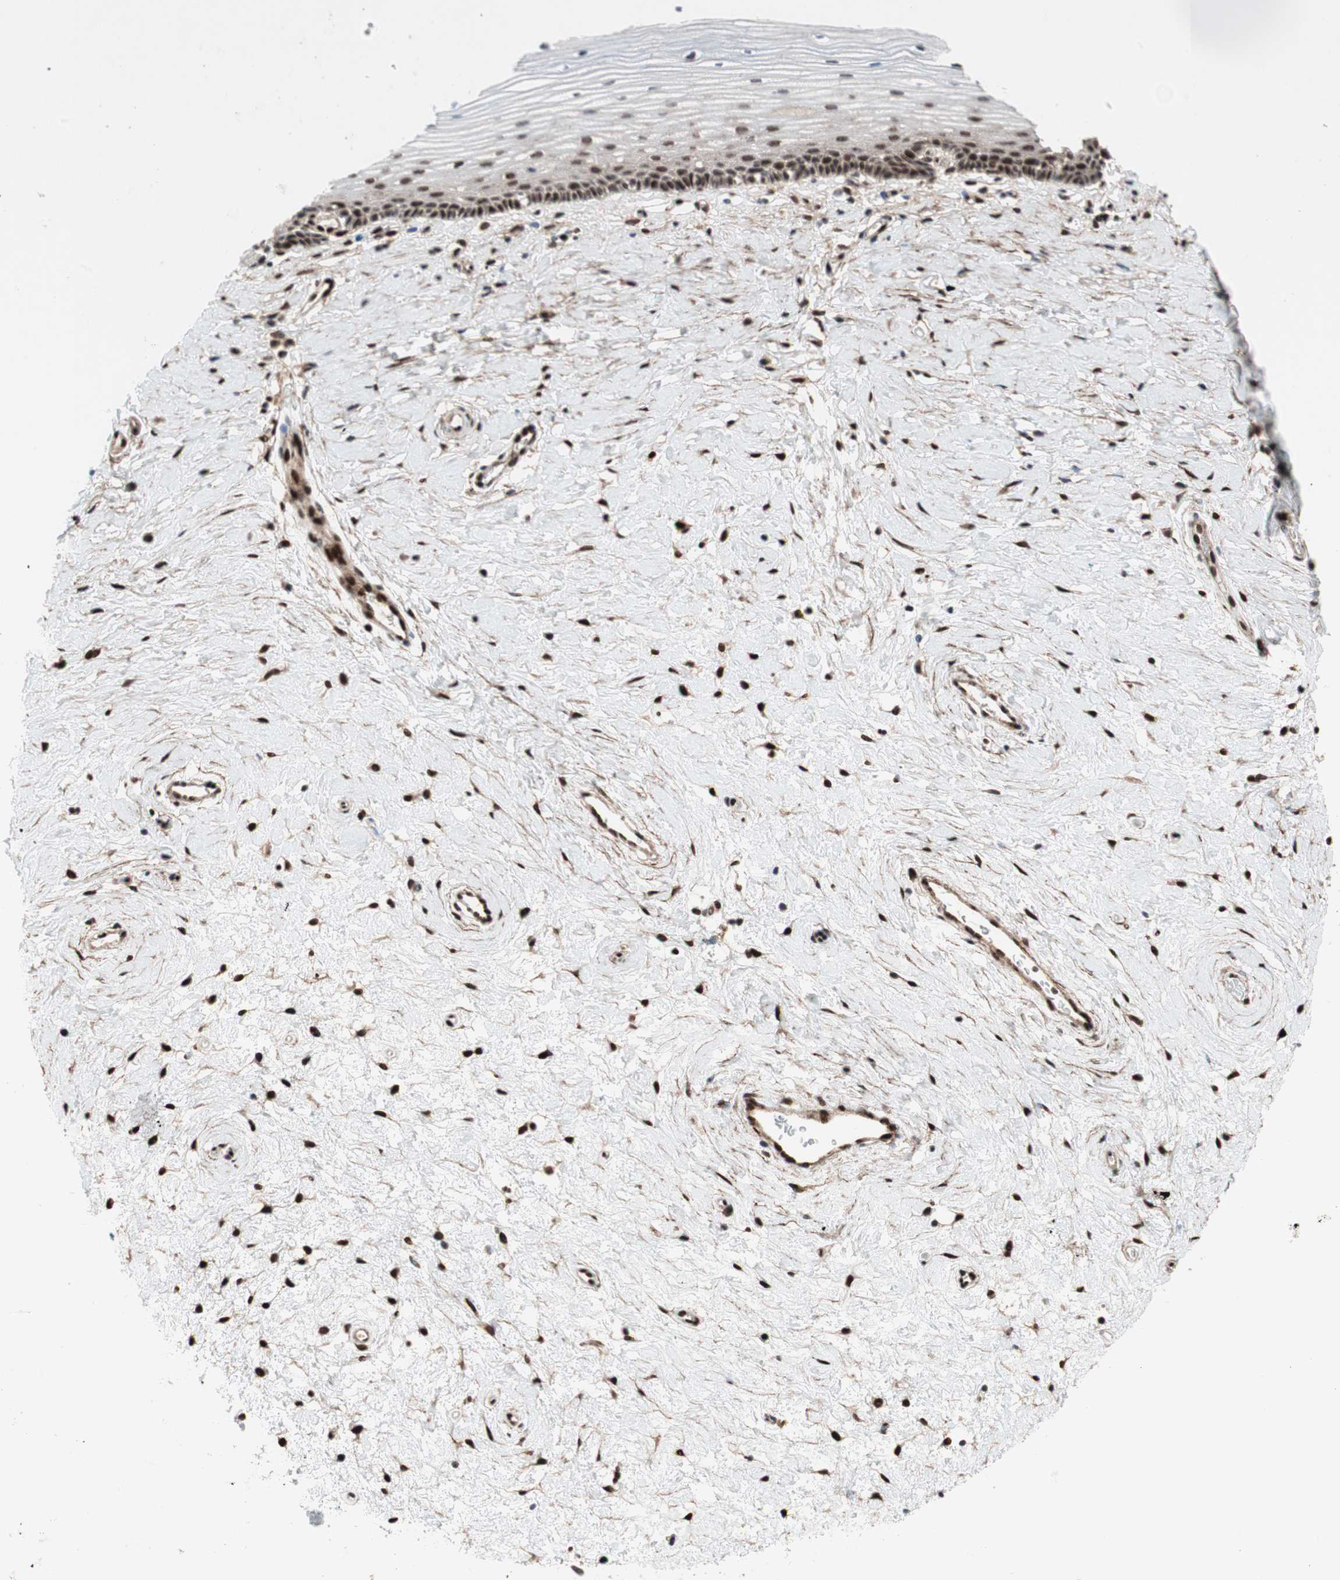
{"staining": {"intensity": "strong", "quantity": ">75%", "location": "nuclear"}, "tissue": "cervix", "cell_type": "Glandular cells", "image_type": "normal", "snomed": [{"axis": "morphology", "description": "Normal tissue, NOS"}, {"axis": "topography", "description": "Cervix"}], "caption": "Immunohistochemical staining of benign human cervix shows high levels of strong nuclear staining in about >75% of glandular cells.", "gene": "TCF12", "patient": {"sex": "female", "age": 39}}